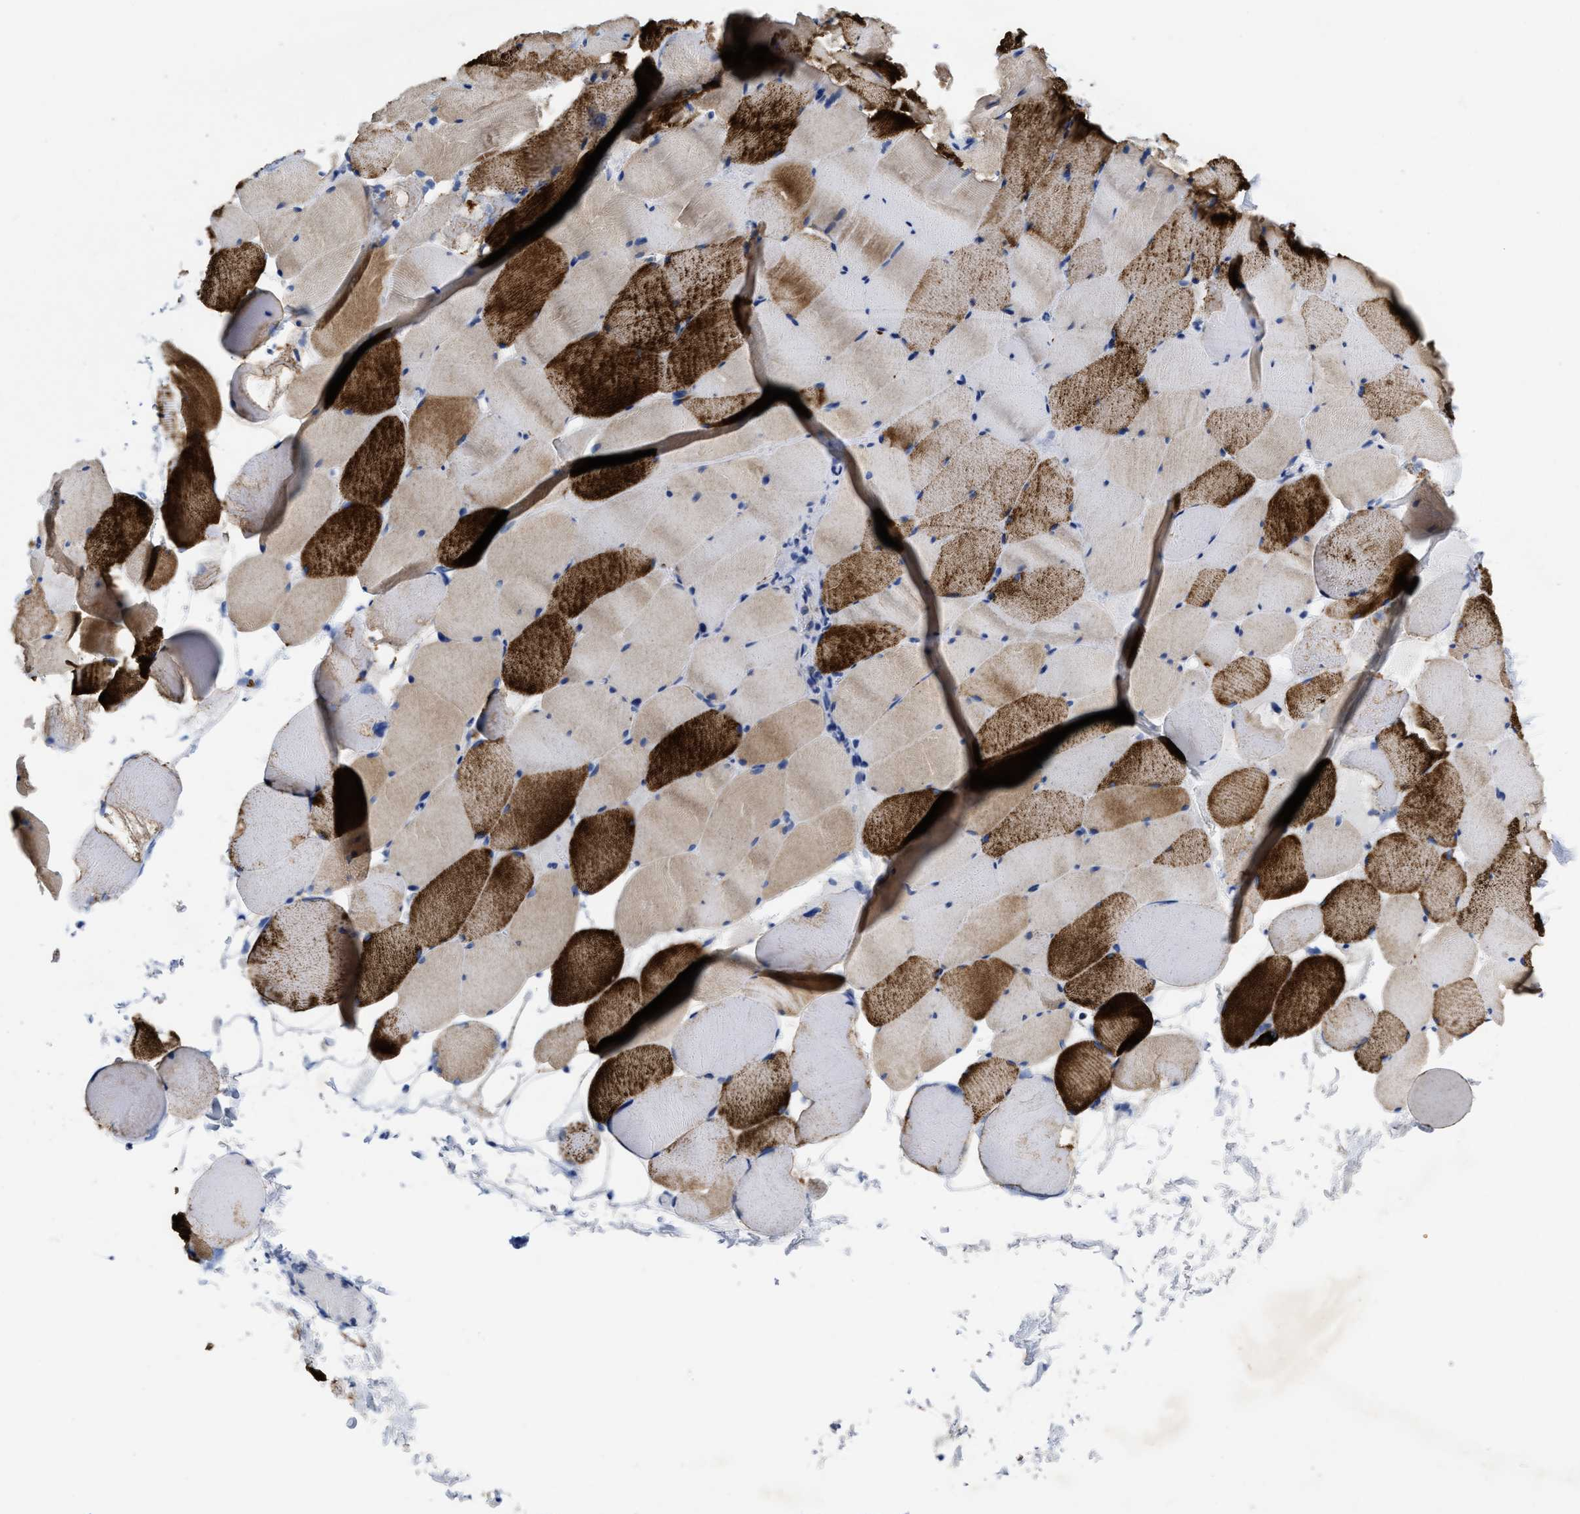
{"staining": {"intensity": "strong", "quantity": ">75%", "location": "cytoplasmic/membranous"}, "tissue": "skeletal muscle", "cell_type": "Myocytes", "image_type": "normal", "snomed": [{"axis": "morphology", "description": "Normal tissue, NOS"}, {"axis": "topography", "description": "Skeletal muscle"}], "caption": "Skeletal muscle stained for a protein (brown) reveals strong cytoplasmic/membranous positive expression in about >75% of myocytes.", "gene": "TBRG4", "patient": {"sex": "male", "age": 62}}